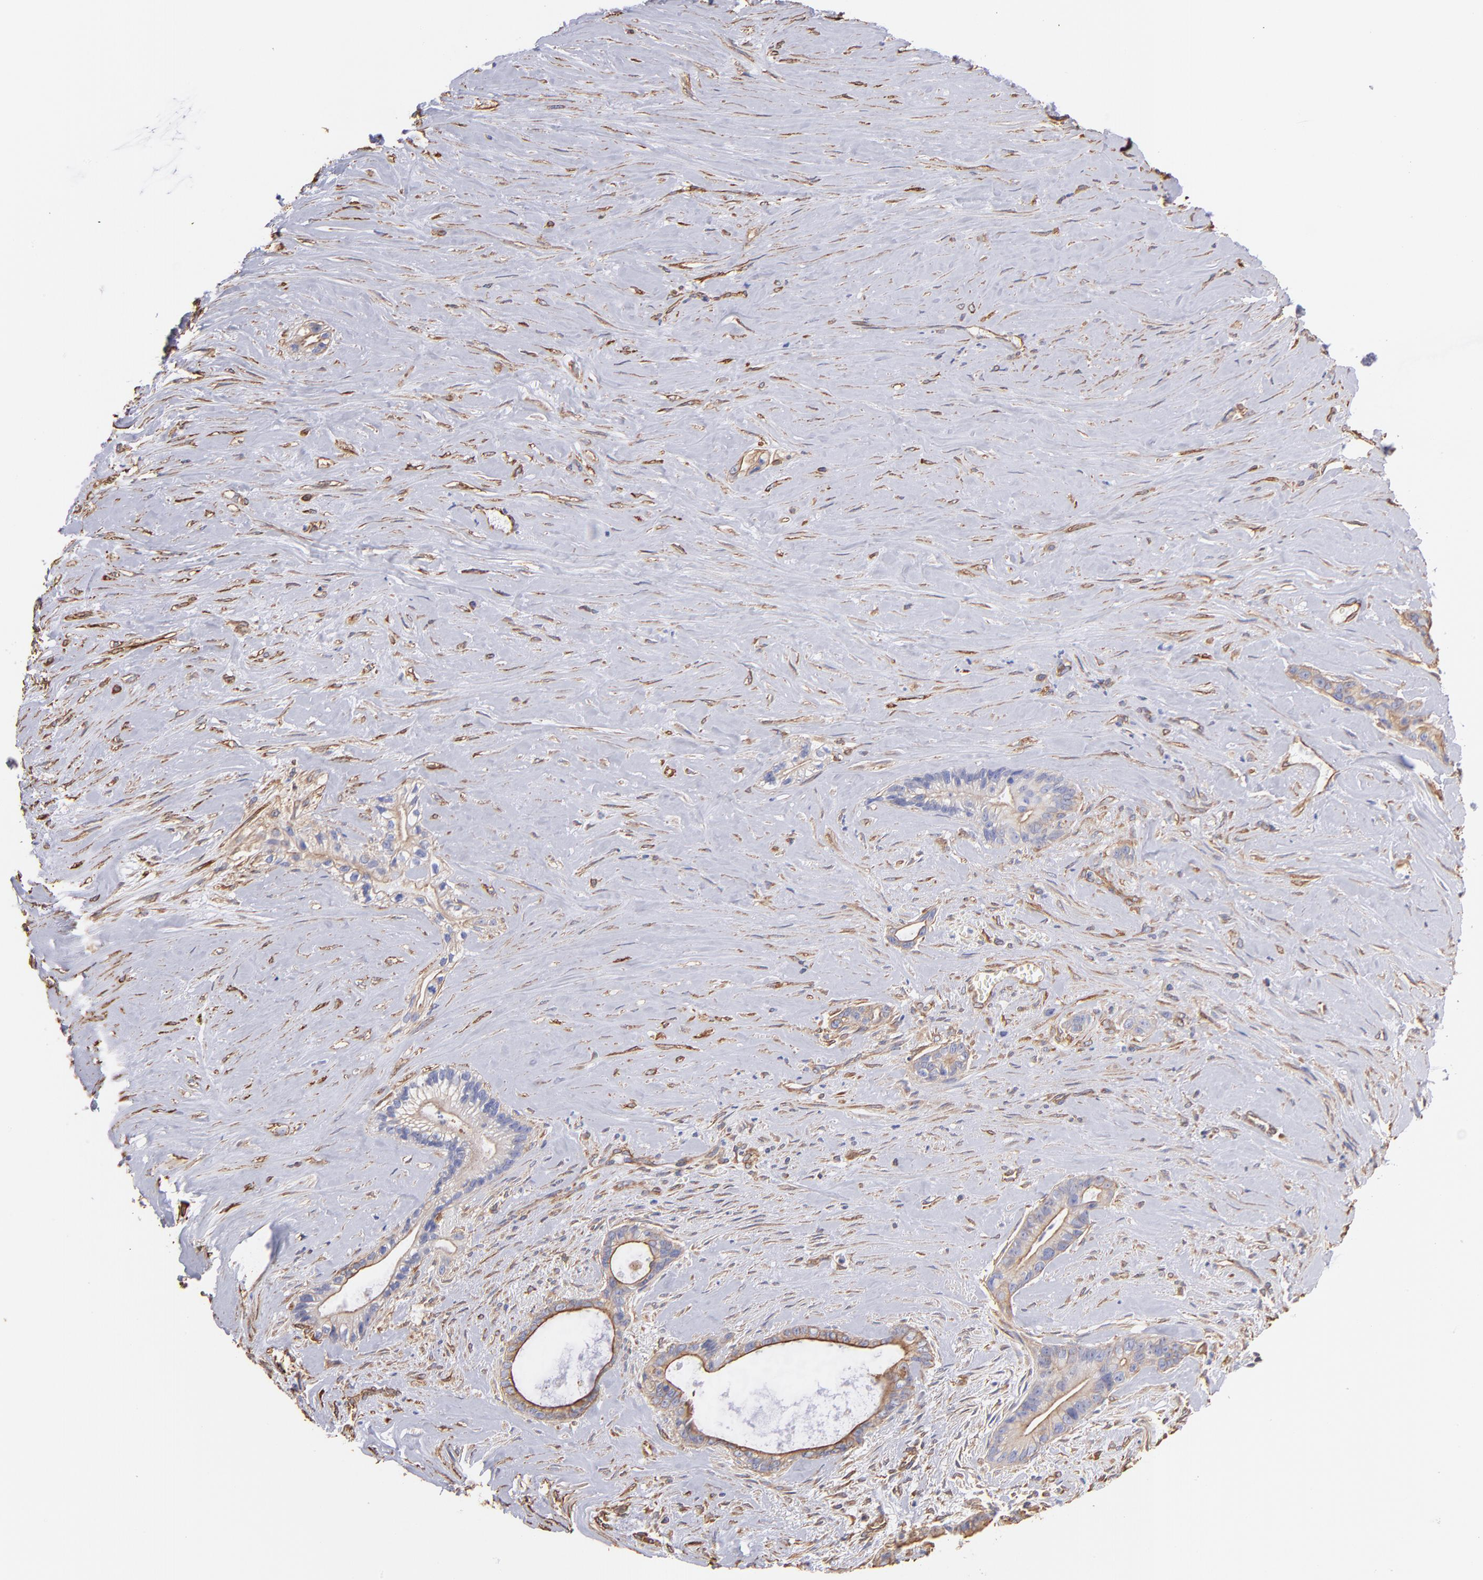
{"staining": {"intensity": "moderate", "quantity": "25%-75%", "location": "cytoplasmic/membranous"}, "tissue": "liver cancer", "cell_type": "Tumor cells", "image_type": "cancer", "snomed": [{"axis": "morphology", "description": "Cholangiocarcinoma"}, {"axis": "topography", "description": "Liver"}], "caption": "About 25%-75% of tumor cells in liver cancer show moderate cytoplasmic/membranous protein staining as visualized by brown immunohistochemical staining.", "gene": "PLEC", "patient": {"sex": "female", "age": 55}}